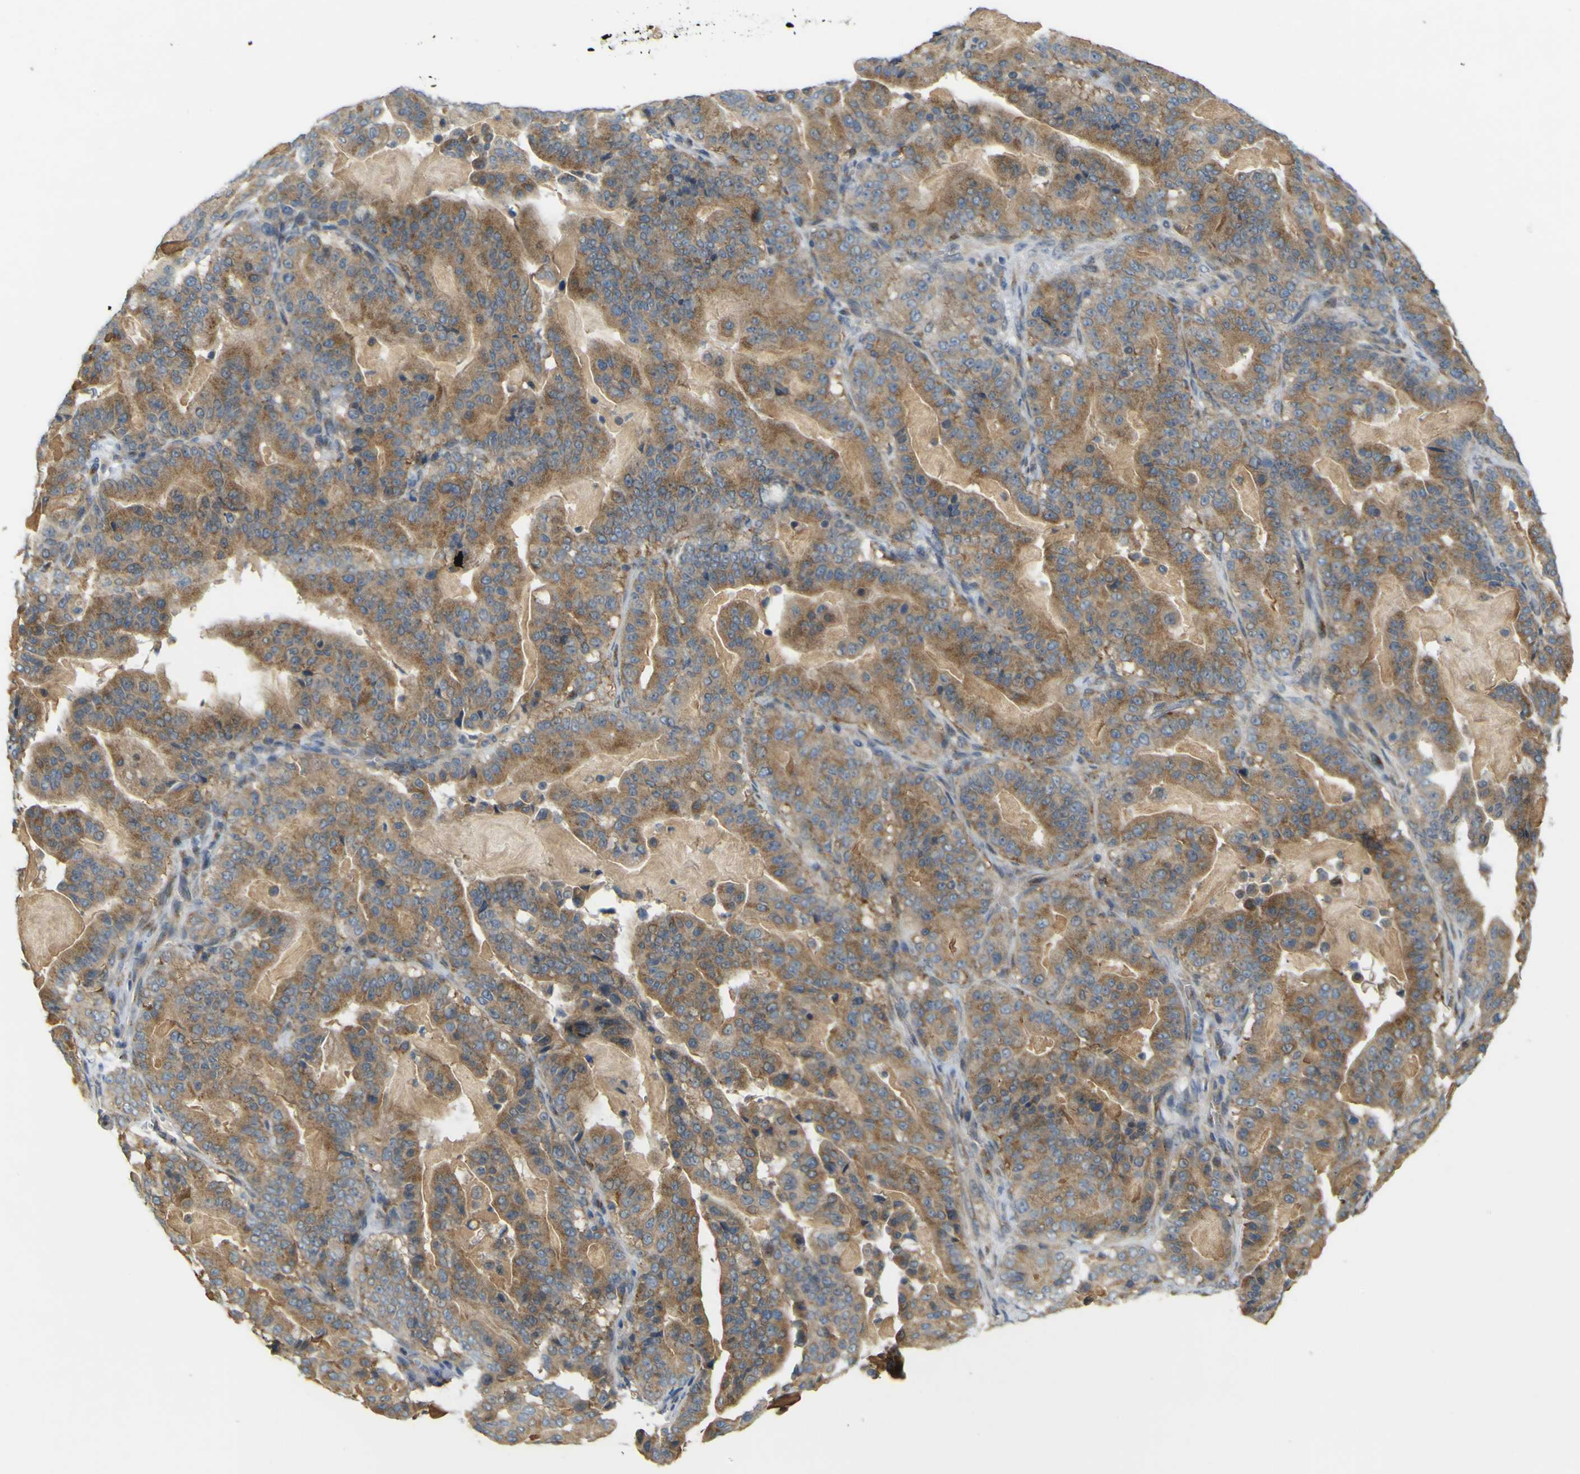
{"staining": {"intensity": "moderate", "quantity": ">75%", "location": "cytoplasmic/membranous"}, "tissue": "pancreatic cancer", "cell_type": "Tumor cells", "image_type": "cancer", "snomed": [{"axis": "morphology", "description": "Adenocarcinoma, NOS"}, {"axis": "topography", "description": "Pancreas"}], "caption": "Tumor cells reveal medium levels of moderate cytoplasmic/membranous positivity in approximately >75% of cells in pancreatic adenocarcinoma.", "gene": "IGF2R", "patient": {"sex": "male", "age": 63}}